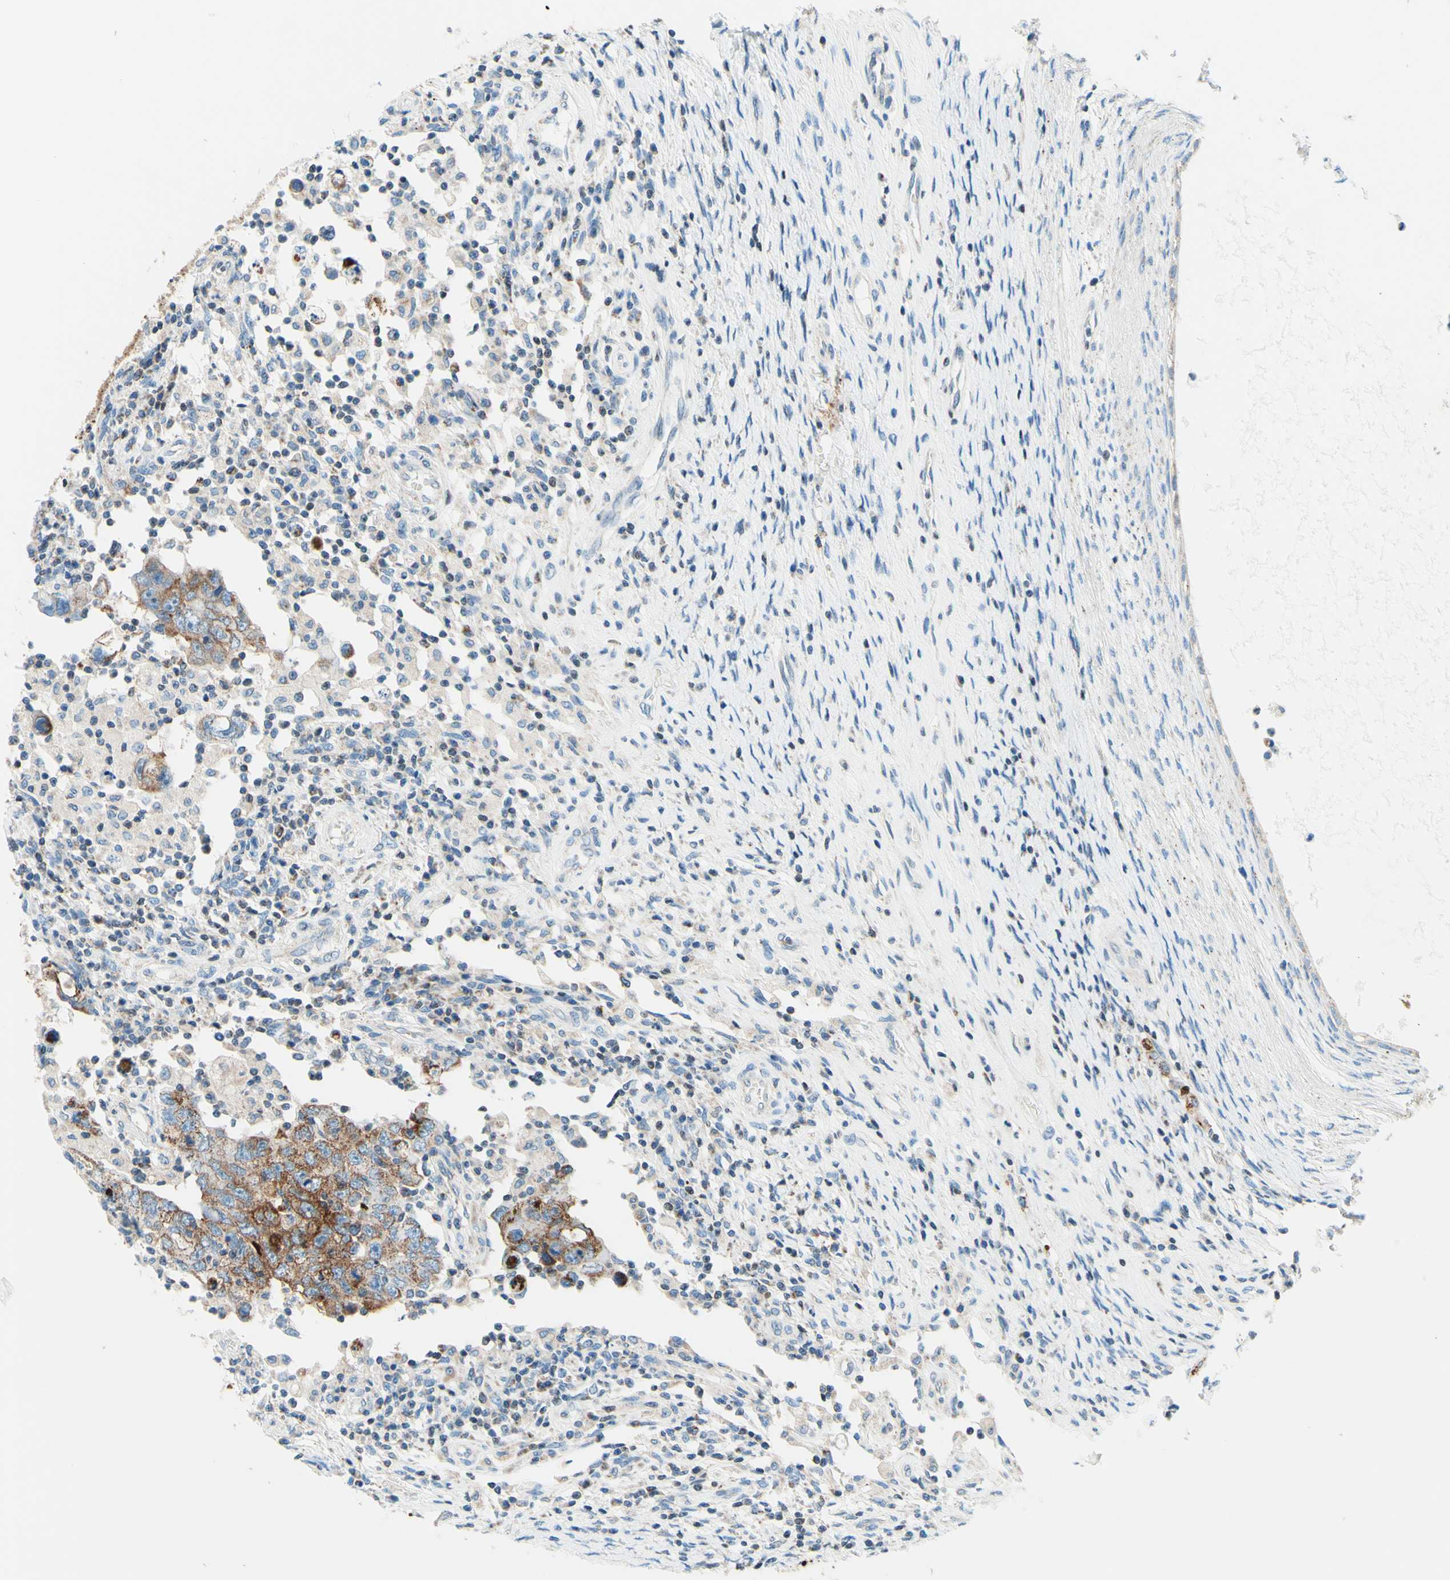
{"staining": {"intensity": "moderate", "quantity": ">75%", "location": "cytoplasmic/membranous"}, "tissue": "testis cancer", "cell_type": "Tumor cells", "image_type": "cancer", "snomed": [{"axis": "morphology", "description": "Carcinoma, Embryonal, NOS"}, {"axis": "topography", "description": "Testis"}], "caption": "A medium amount of moderate cytoplasmic/membranous positivity is appreciated in approximately >75% of tumor cells in embryonal carcinoma (testis) tissue. Immunohistochemistry stains the protein of interest in brown and the nuclei are stained blue.", "gene": "CBX7", "patient": {"sex": "male", "age": 26}}